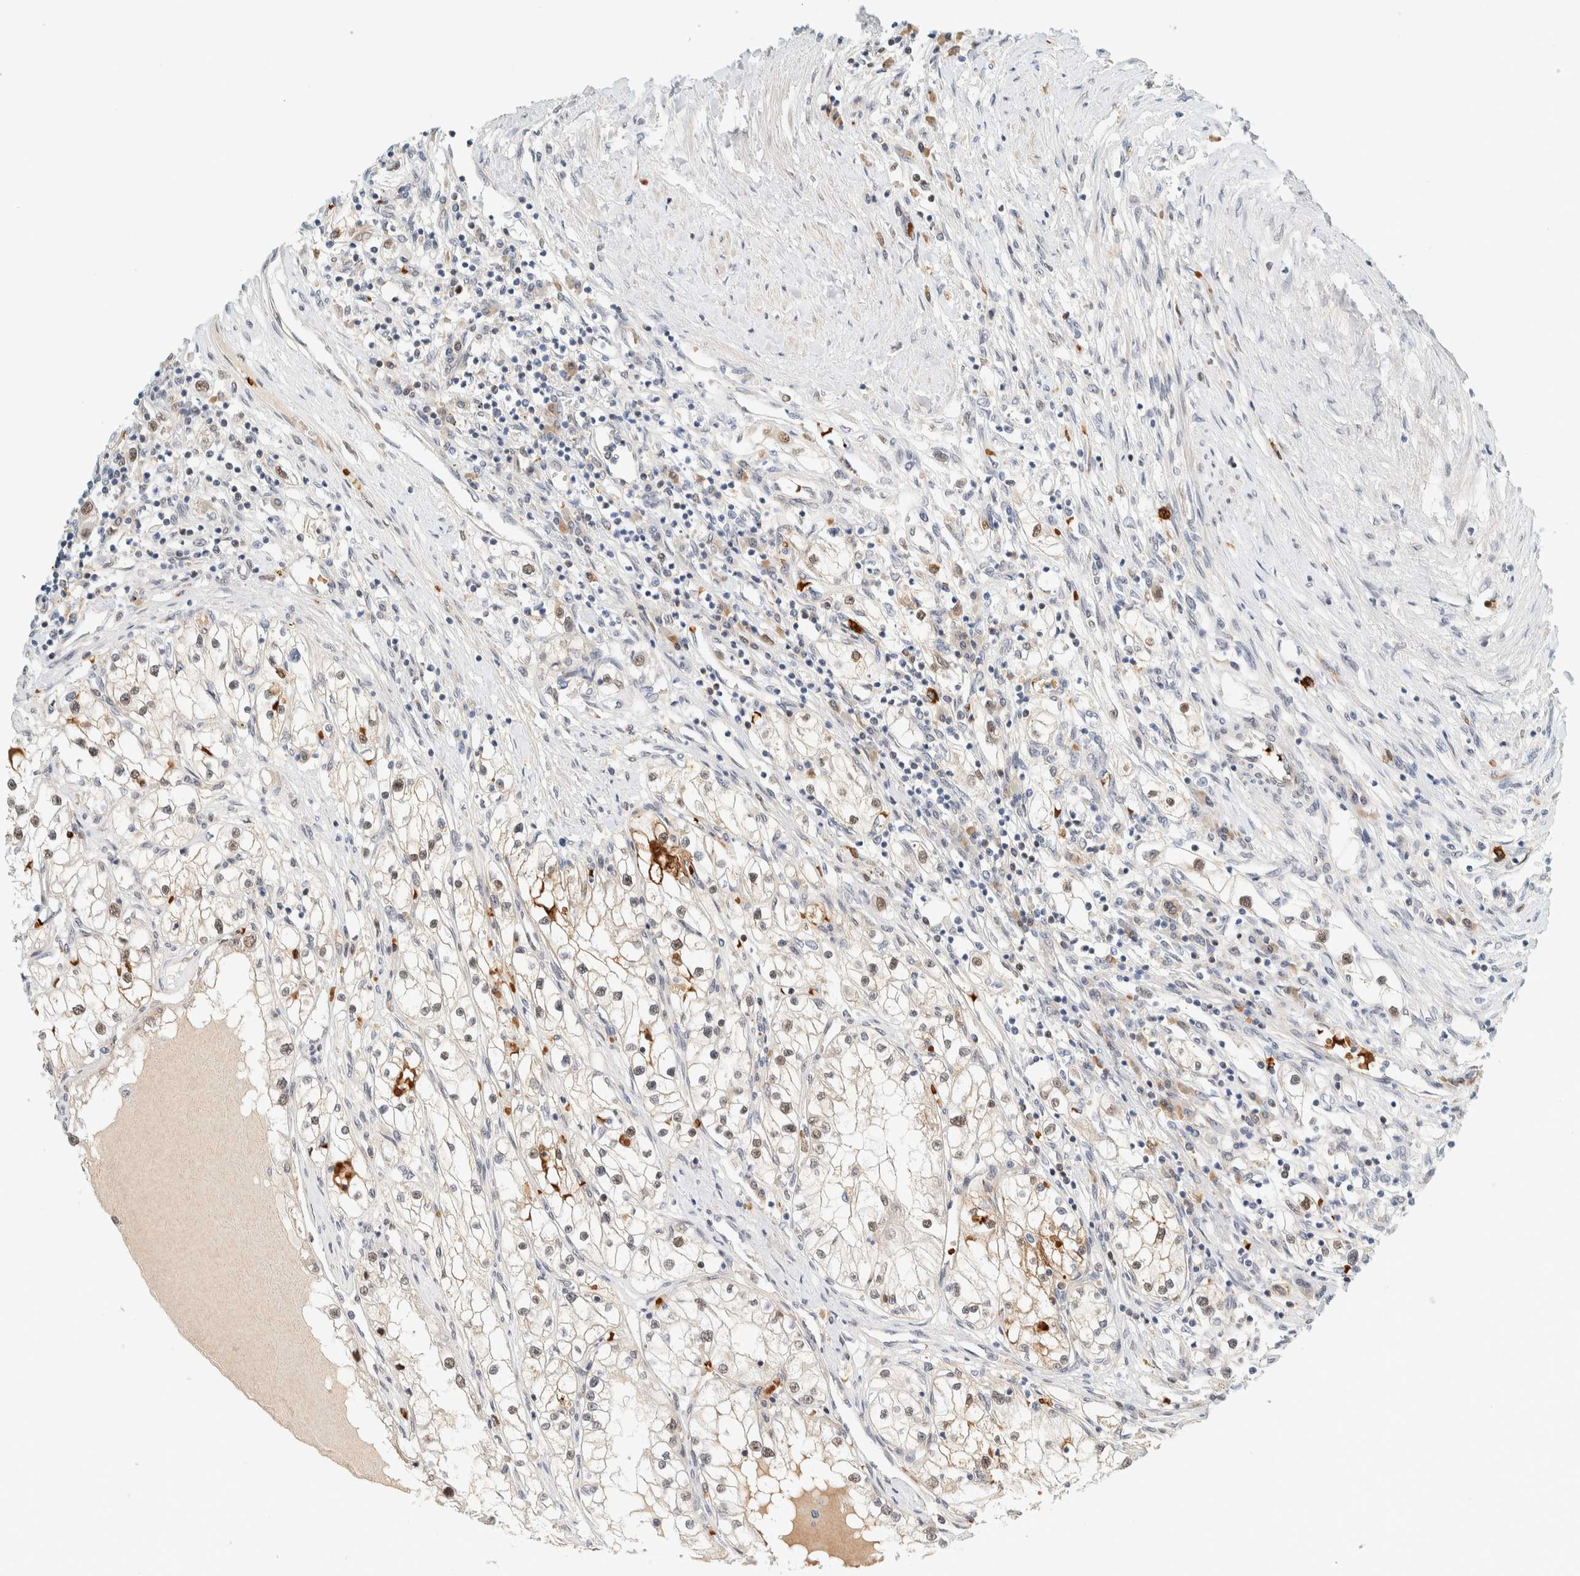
{"staining": {"intensity": "moderate", "quantity": "25%-75%", "location": "cytoplasmic/membranous,nuclear"}, "tissue": "renal cancer", "cell_type": "Tumor cells", "image_type": "cancer", "snomed": [{"axis": "morphology", "description": "Adenocarcinoma, NOS"}, {"axis": "topography", "description": "Kidney"}], "caption": "Tumor cells display moderate cytoplasmic/membranous and nuclear expression in about 25%-75% of cells in renal cancer. (Stains: DAB (3,3'-diaminobenzidine) in brown, nuclei in blue, Microscopy: brightfield microscopy at high magnification).", "gene": "TSTD2", "patient": {"sex": "male", "age": 68}}